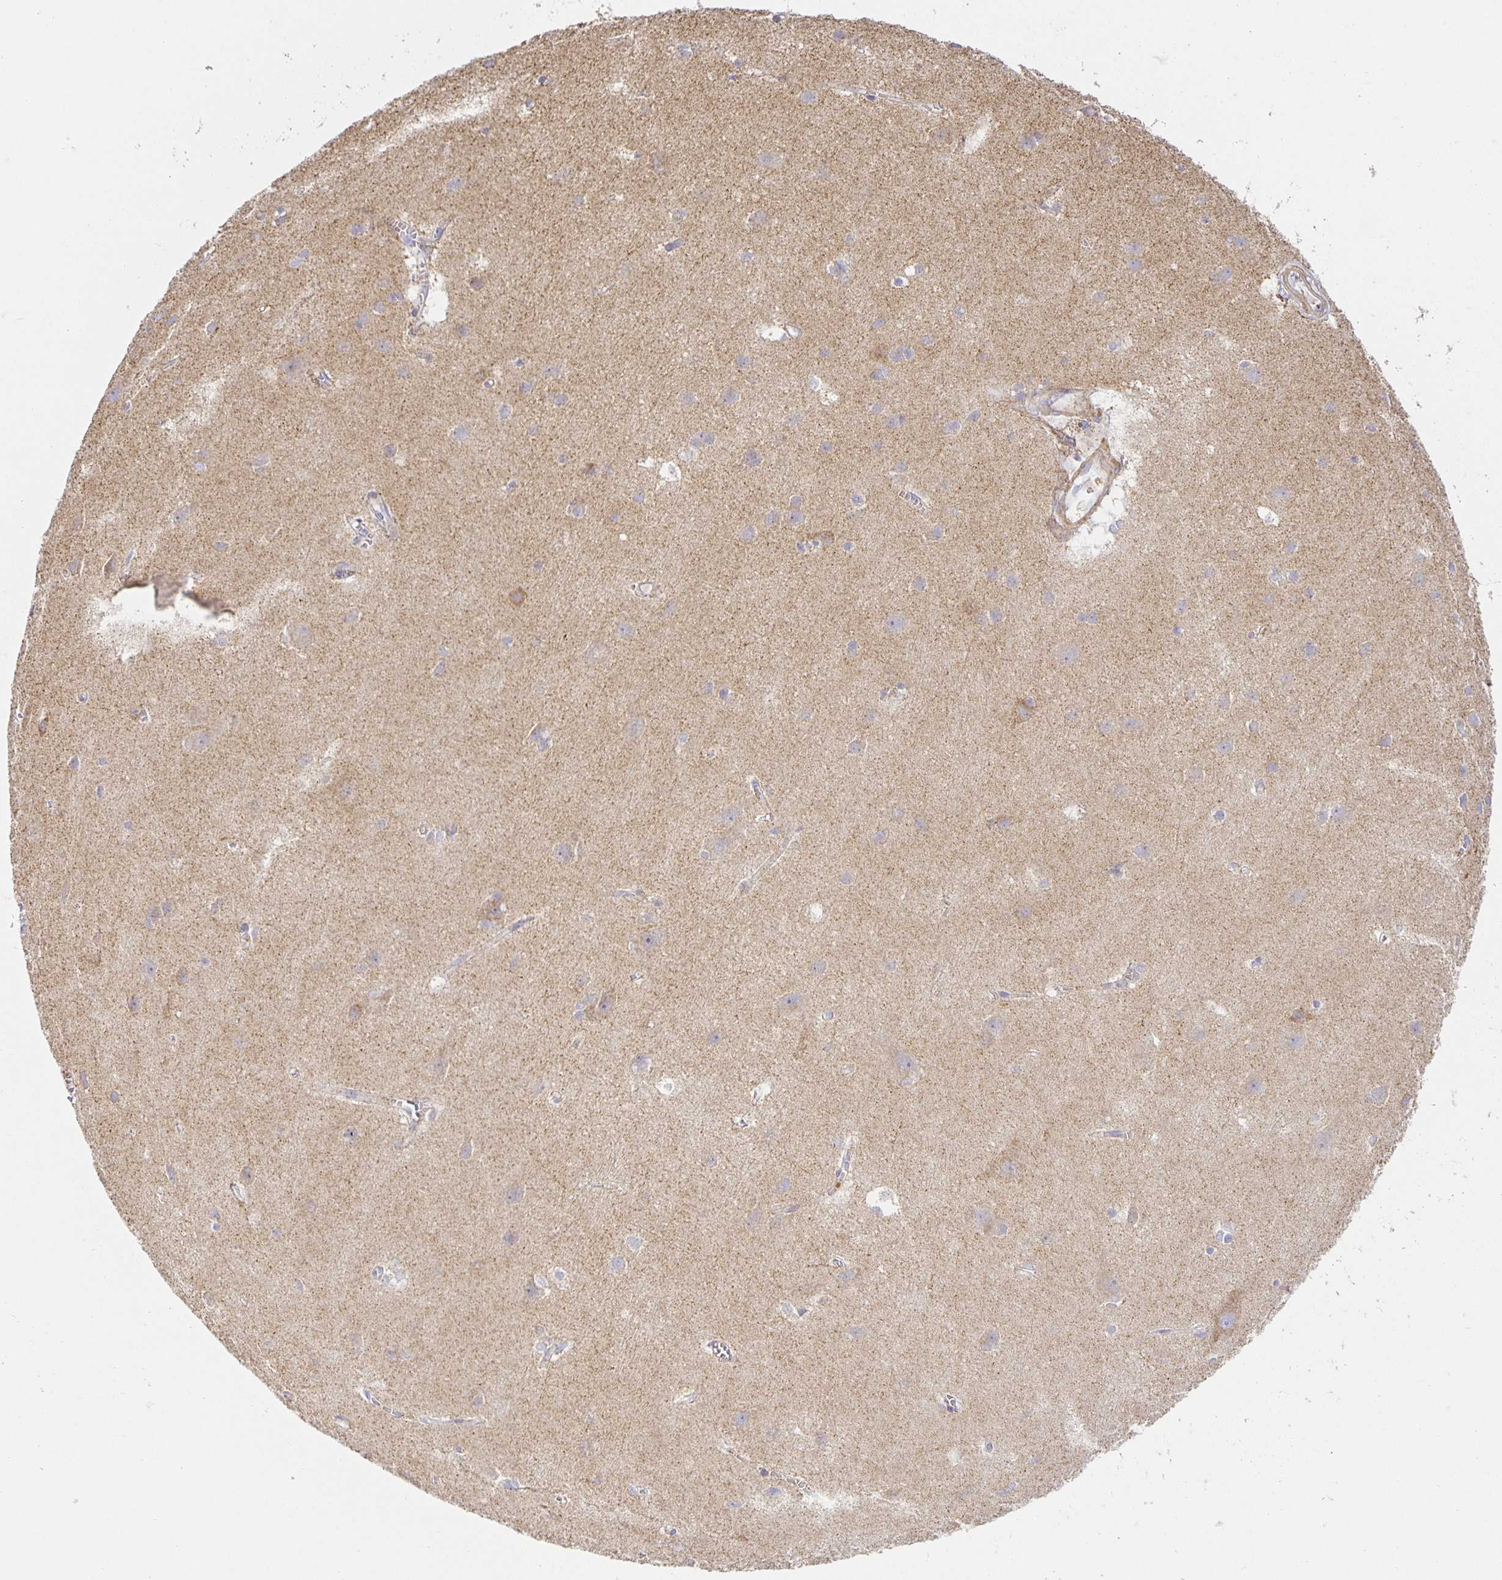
{"staining": {"intensity": "weak", "quantity": "25%-75%", "location": "cytoplasmic/membranous"}, "tissue": "cerebral cortex", "cell_type": "Endothelial cells", "image_type": "normal", "snomed": [{"axis": "morphology", "description": "Normal tissue, NOS"}, {"axis": "topography", "description": "Cerebral cortex"}], "caption": "High-magnification brightfield microscopy of benign cerebral cortex stained with DAB (3,3'-diaminobenzidine) (brown) and counterstained with hematoxylin (blue). endothelial cells exhibit weak cytoplasmic/membranous expression is present in approximately25%-75% of cells.", "gene": "FLRT3", "patient": {"sex": "male", "age": 37}}